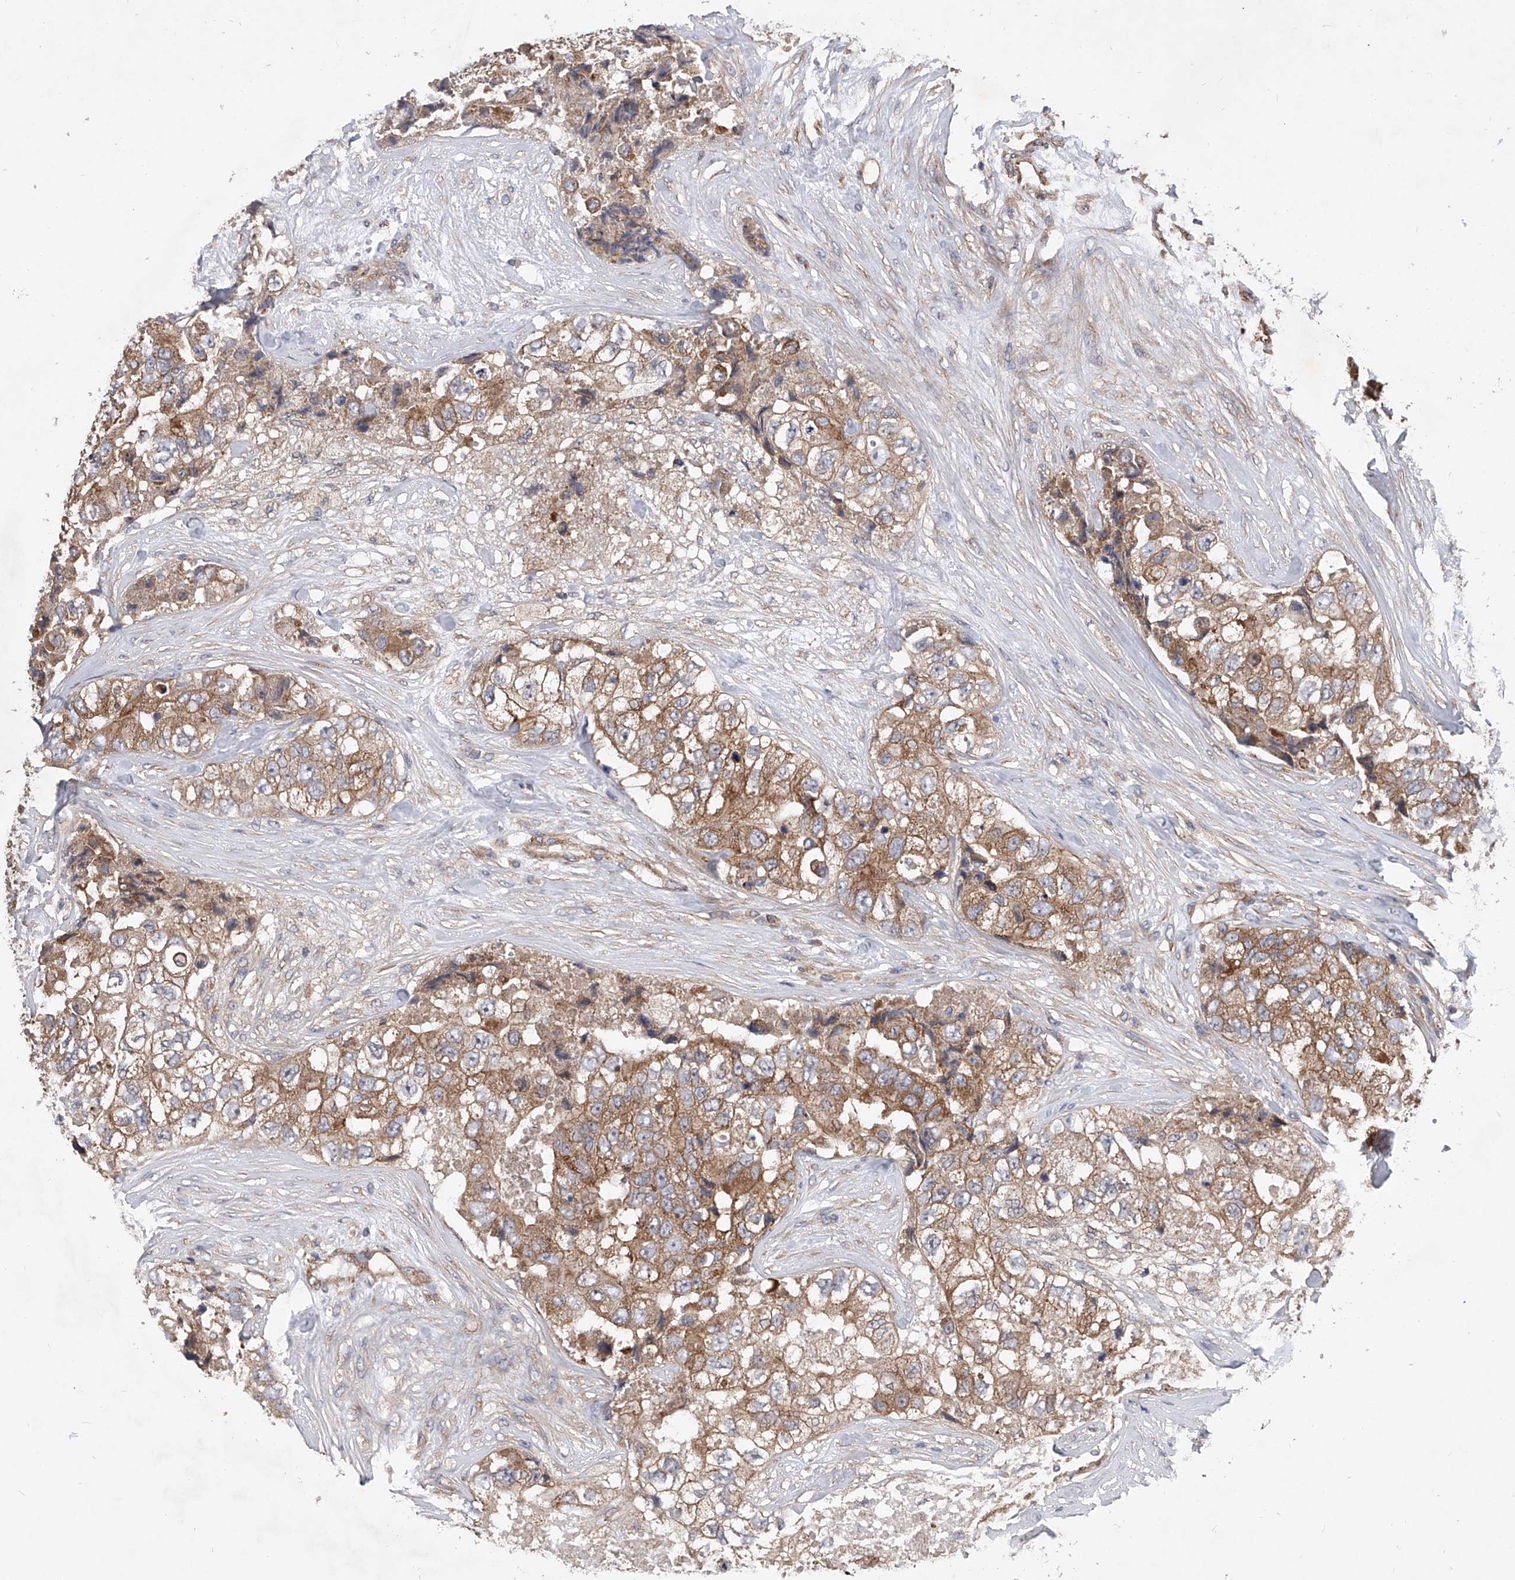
{"staining": {"intensity": "moderate", "quantity": ">75%", "location": "cytoplasmic/membranous"}, "tissue": "breast cancer", "cell_type": "Tumor cells", "image_type": "cancer", "snomed": [{"axis": "morphology", "description": "Duct carcinoma"}, {"axis": "topography", "description": "Breast"}], "caption": "Human infiltrating ductal carcinoma (breast) stained with a protein marker displays moderate staining in tumor cells.", "gene": "CFAP410", "patient": {"sex": "female", "age": 62}}